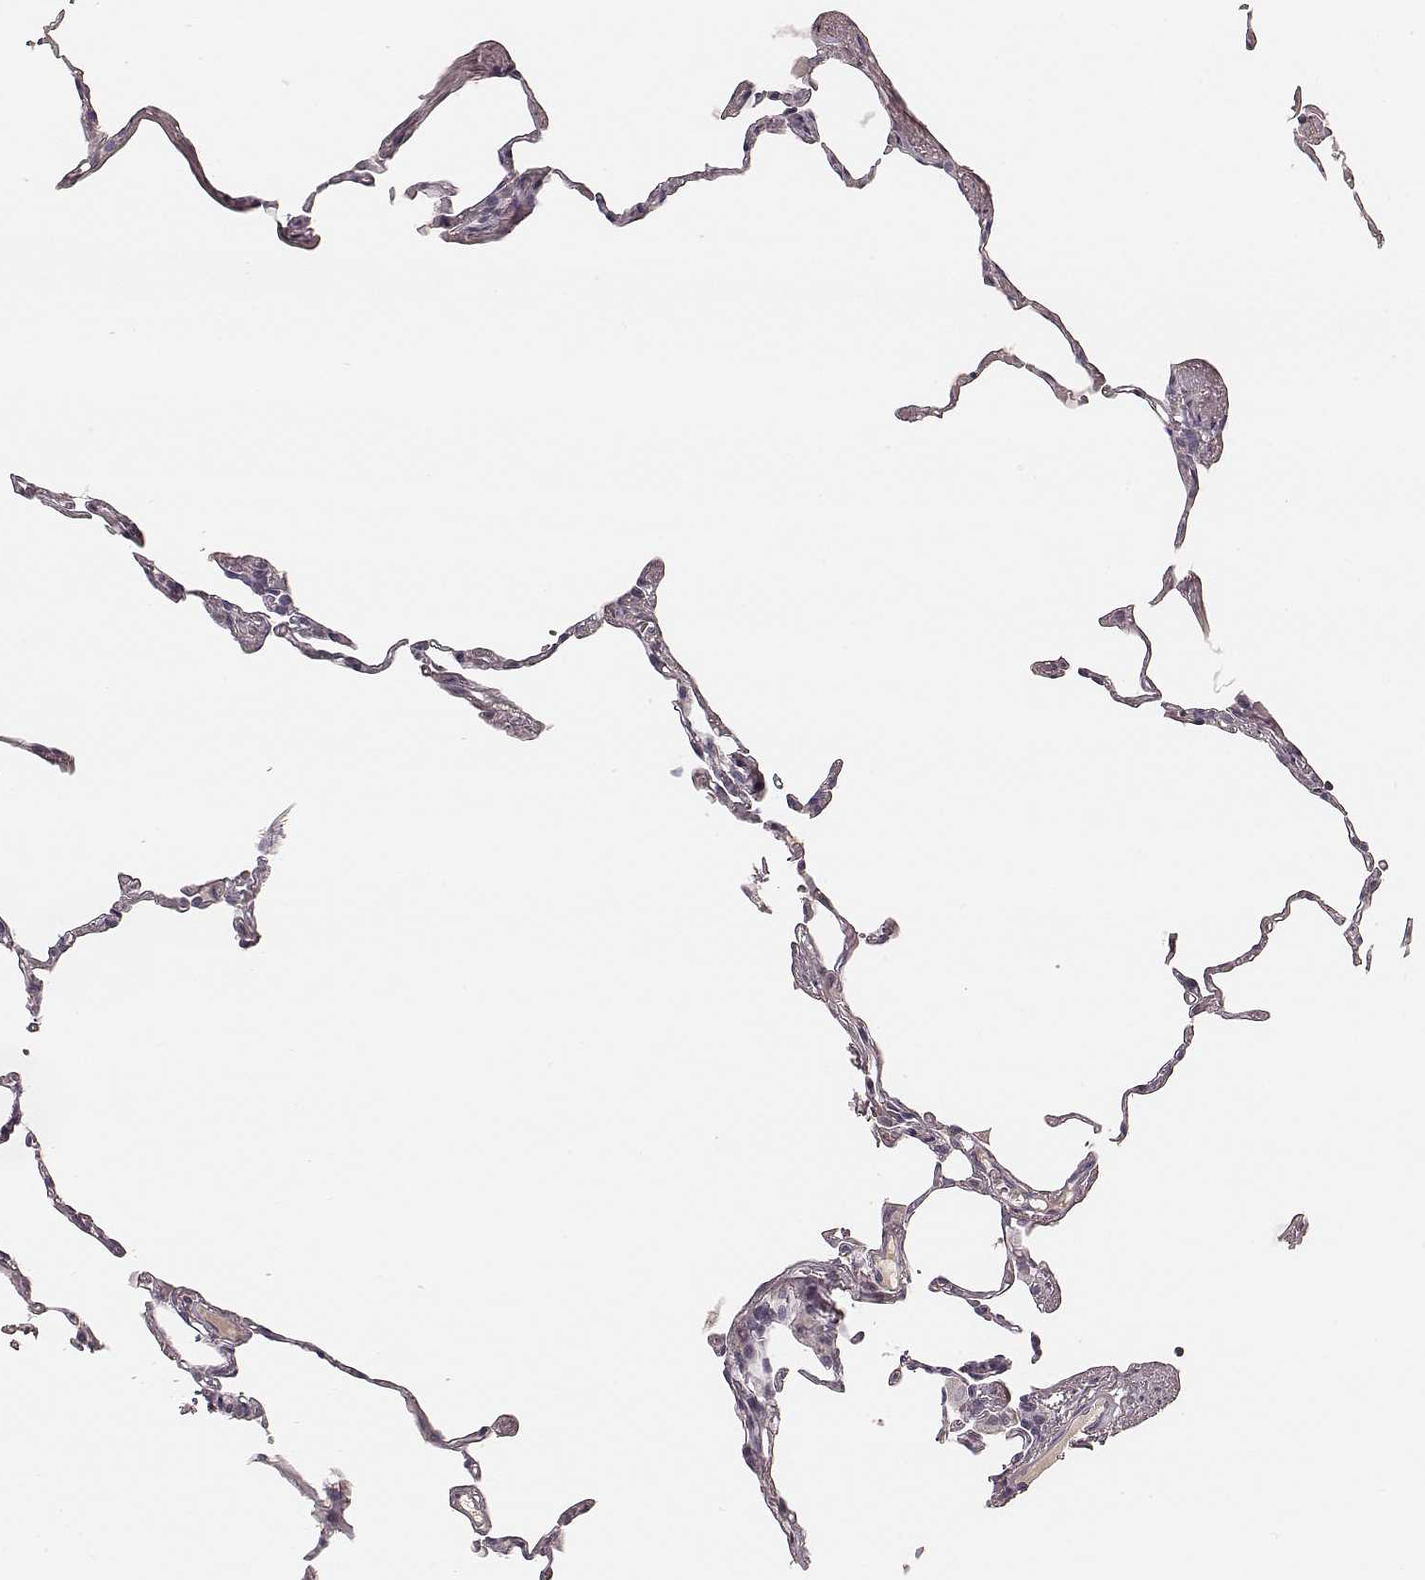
{"staining": {"intensity": "negative", "quantity": "none", "location": "none"}, "tissue": "lung", "cell_type": "Alveolar cells", "image_type": "normal", "snomed": [{"axis": "morphology", "description": "Normal tissue, NOS"}, {"axis": "topography", "description": "Lung"}], "caption": "The immunohistochemistry (IHC) photomicrograph has no significant expression in alveolar cells of lung. Brightfield microscopy of IHC stained with DAB (3,3'-diaminobenzidine) (brown) and hematoxylin (blue), captured at high magnification.", "gene": "SMIM24", "patient": {"sex": "female", "age": 57}}